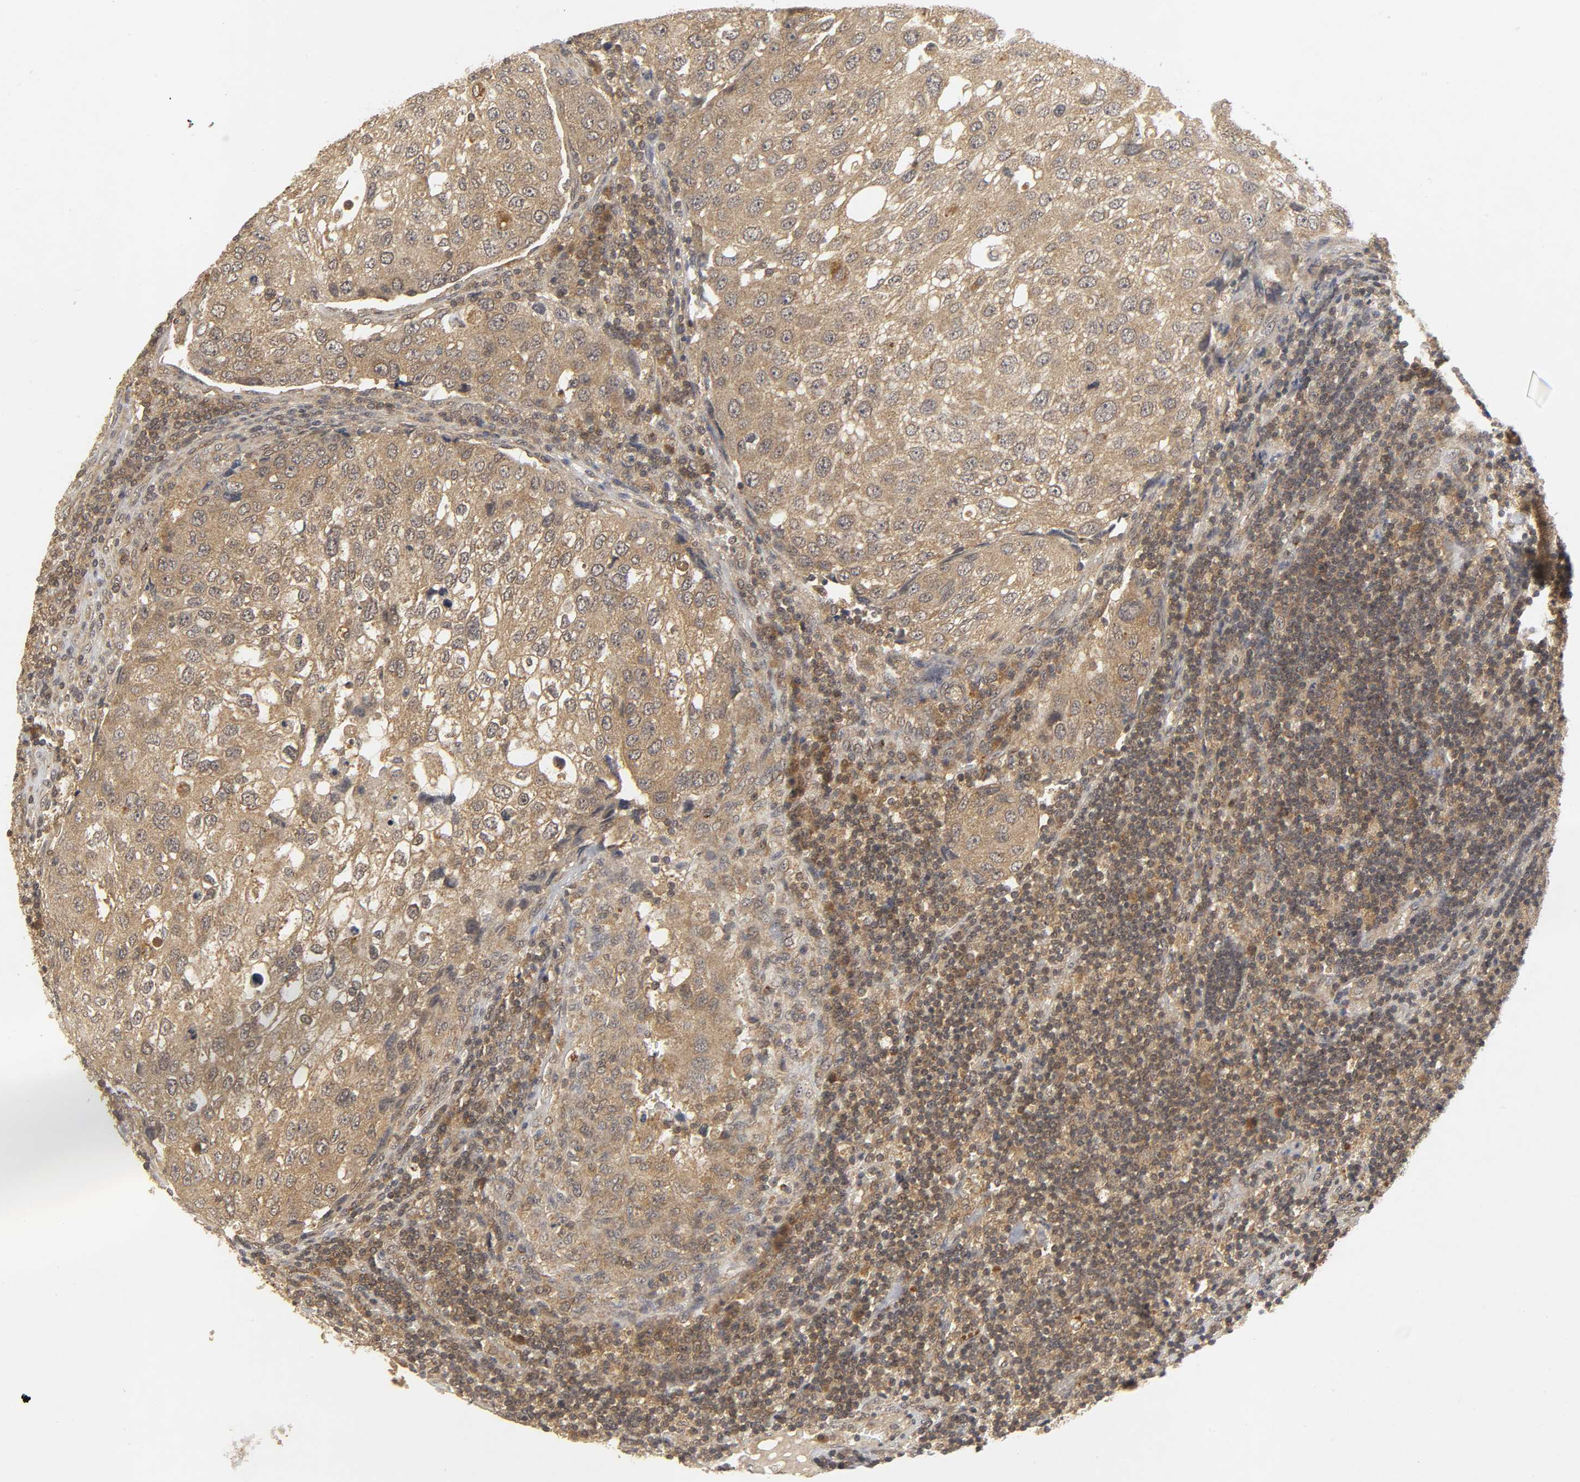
{"staining": {"intensity": "moderate", "quantity": ">75%", "location": "cytoplasmic/membranous"}, "tissue": "urothelial cancer", "cell_type": "Tumor cells", "image_type": "cancer", "snomed": [{"axis": "morphology", "description": "Urothelial carcinoma, High grade"}, {"axis": "topography", "description": "Lymph node"}, {"axis": "topography", "description": "Urinary bladder"}], "caption": "High-magnification brightfield microscopy of urothelial cancer stained with DAB (brown) and counterstained with hematoxylin (blue). tumor cells exhibit moderate cytoplasmic/membranous expression is seen in about>75% of cells.", "gene": "TRAF6", "patient": {"sex": "male", "age": 51}}